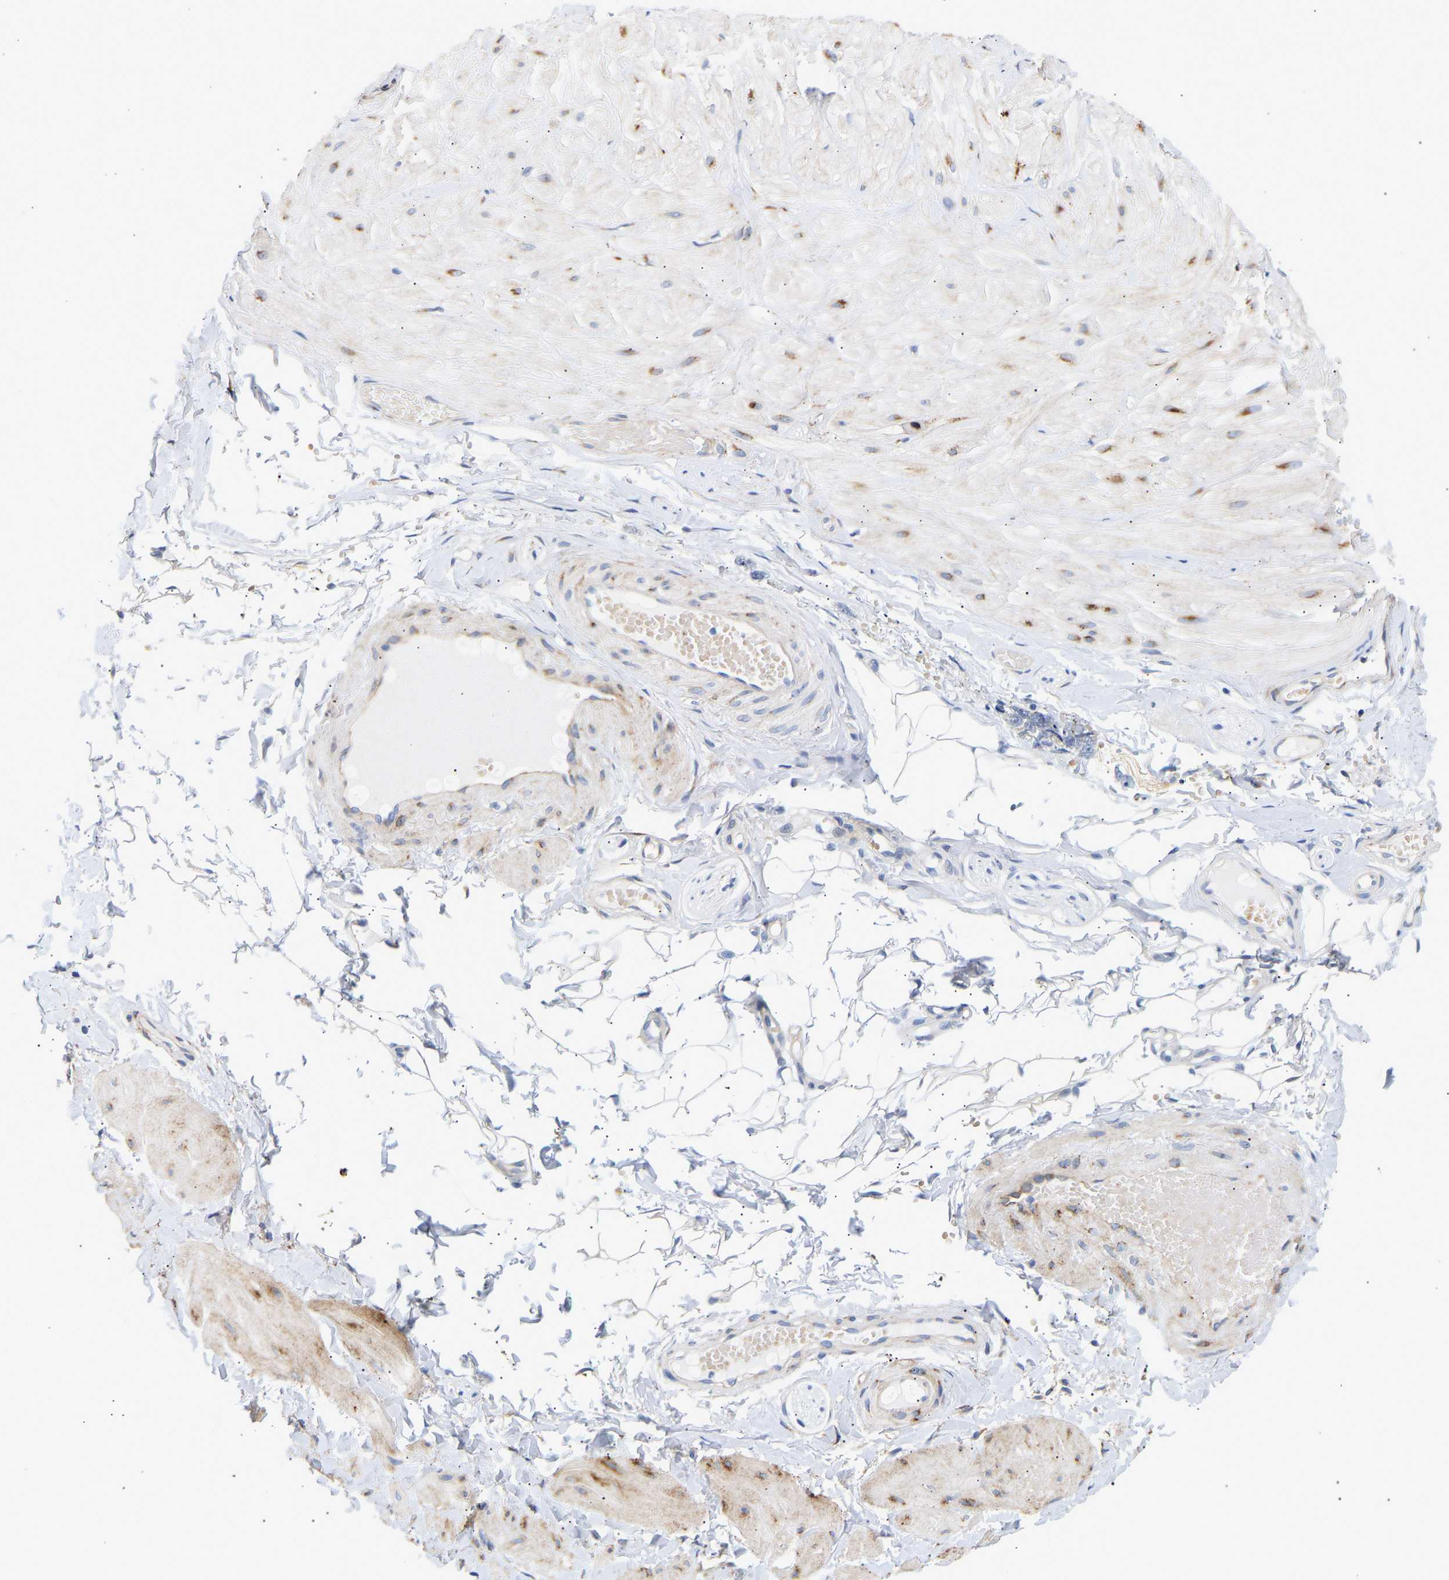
{"staining": {"intensity": "negative", "quantity": "none", "location": "none"}, "tissue": "adipose tissue", "cell_type": "Adipocytes", "image_type": "normal", "snomed": [{"axis": "morphology", "description": "Normal tissue, NOS"}, {"axis": "topography", "description": "Adipose tissue"}, {"axis": "topography", "description": "Vascular tissue"}, {"axis": "topography", "description": "Peripheral nerve tissue"}], "caption": "High power microscopy histopathology image of an immunohistochemistry (IHC) histopathology image of benign adipose tissue, revealing no significant expression in adipocytes.", "gene": "IGFBP7", "patient": {"sex": "male", "age": 25}}